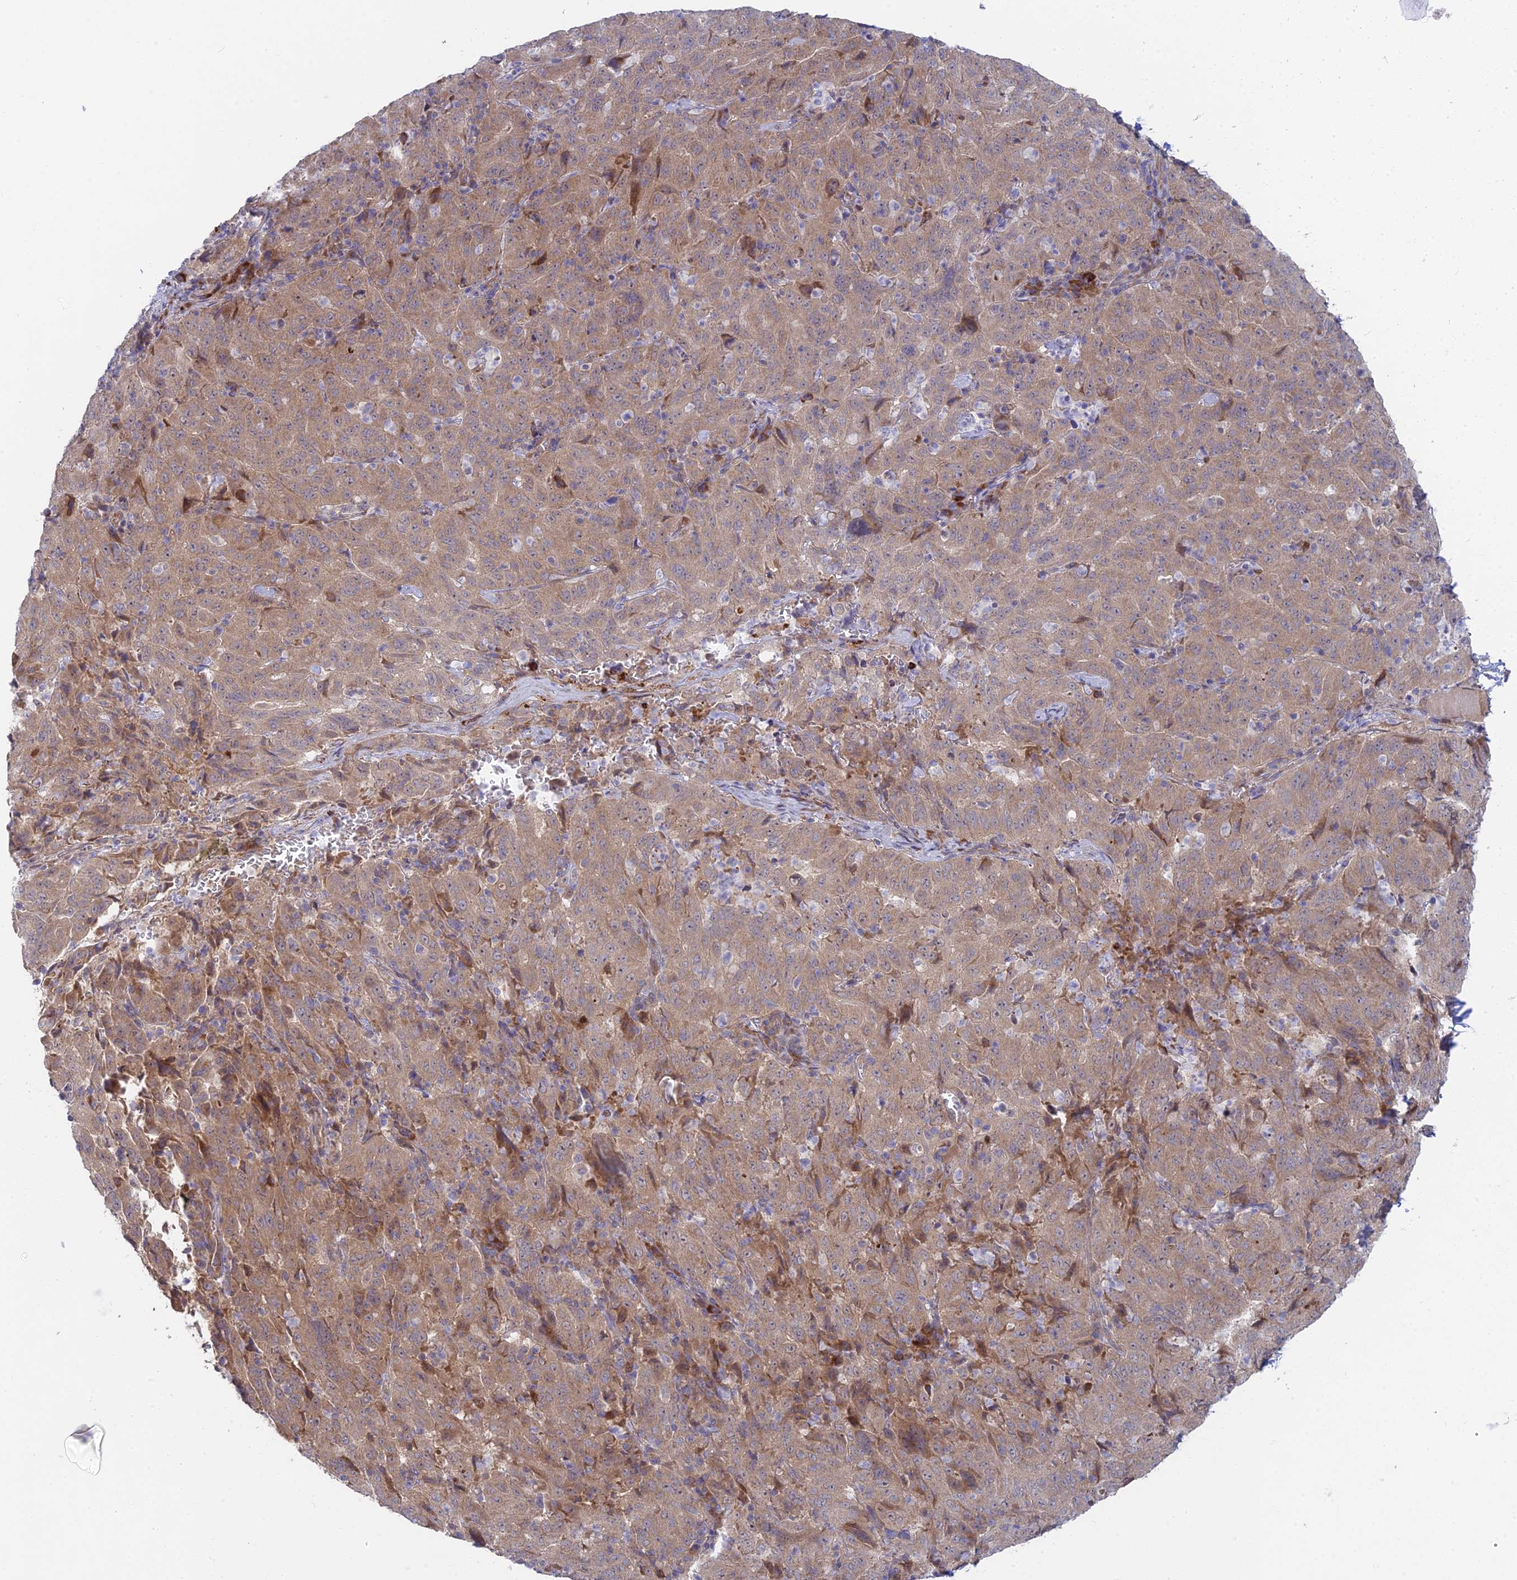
{"staining": {"intensity": "moderate", "quantity": ">75%", "location": "cytoplasmic/membranous"}, "tissue": "pancreatic cancer", "cell_type": "Tumor cells", "image_type": "cancer", "snomed": [{"axis": "morphology", "description": "Adenocarcinoma, NOS"}, {"axis": "topography", "description": "Pancreas"}], "caption": "Immunohistochemical staining of human pancreatic cancer (adenocarcinoma) demonstrates medium levels of moderate cytoplasmic/membranous protein staining in approximately >75% of tumor cells.", "gene": "INCA1", "patient": {"sex": "male", "age": 63}}